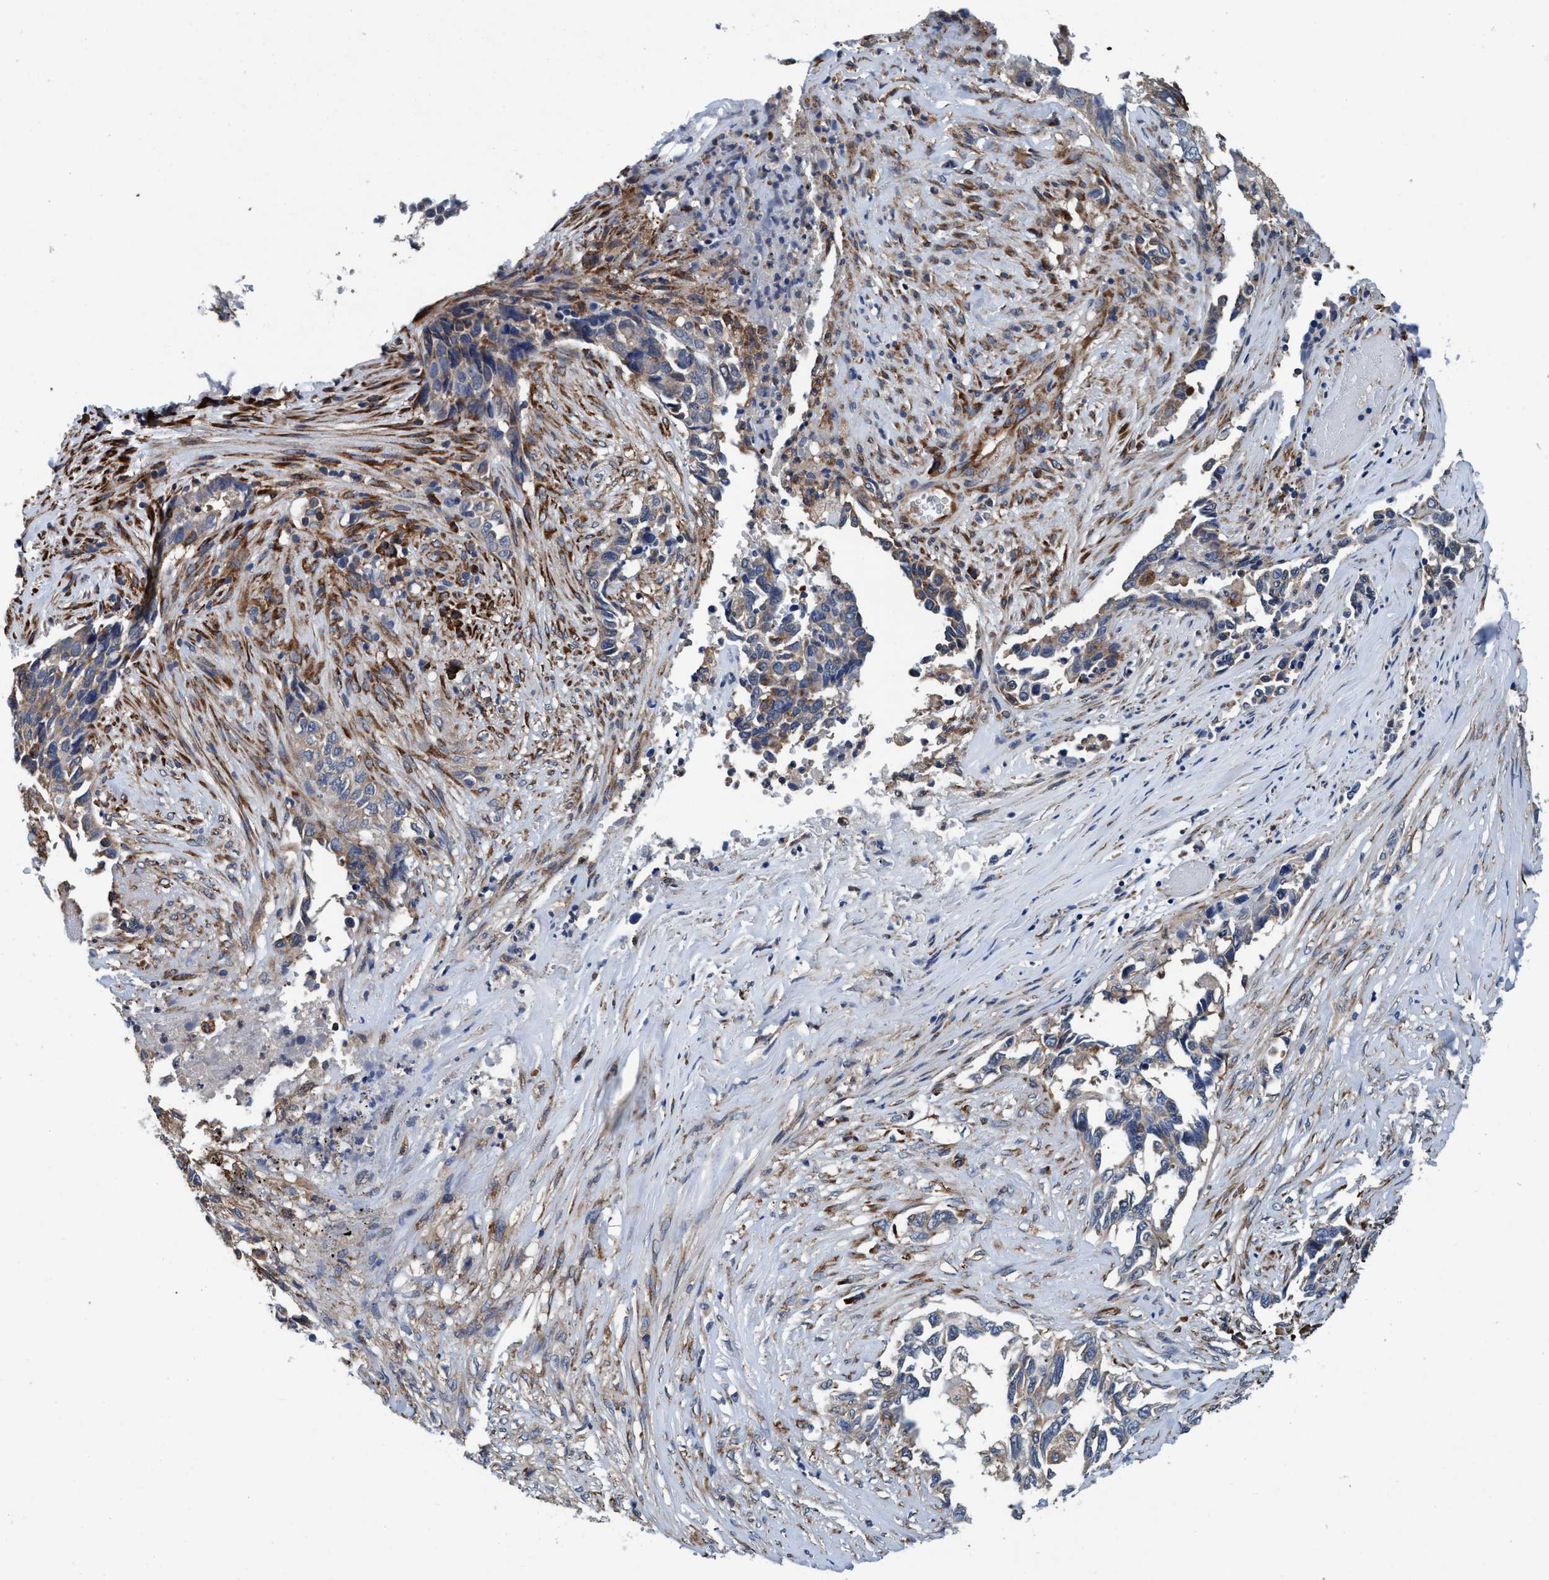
{"staining": {"intensity": "weak", "quantity": "<25%", "location": "cytoplasmic/membranous"}, "tissue": "lung cancer", "cell_type": "Tumor cells", "image_type": "cancer", "snomed": [{"axis": "morphology", "description": "Adenocarcinoma, NOS"}, {"axis": "topography", "description": "Lung"}], "caption": "This is an immunohistochemistry (IHC) image of human lung adenocarcinoma. There is no expression in tumor cells.", "gene": "ENDOG", "patient": {"sex": "female", "age": 51}}